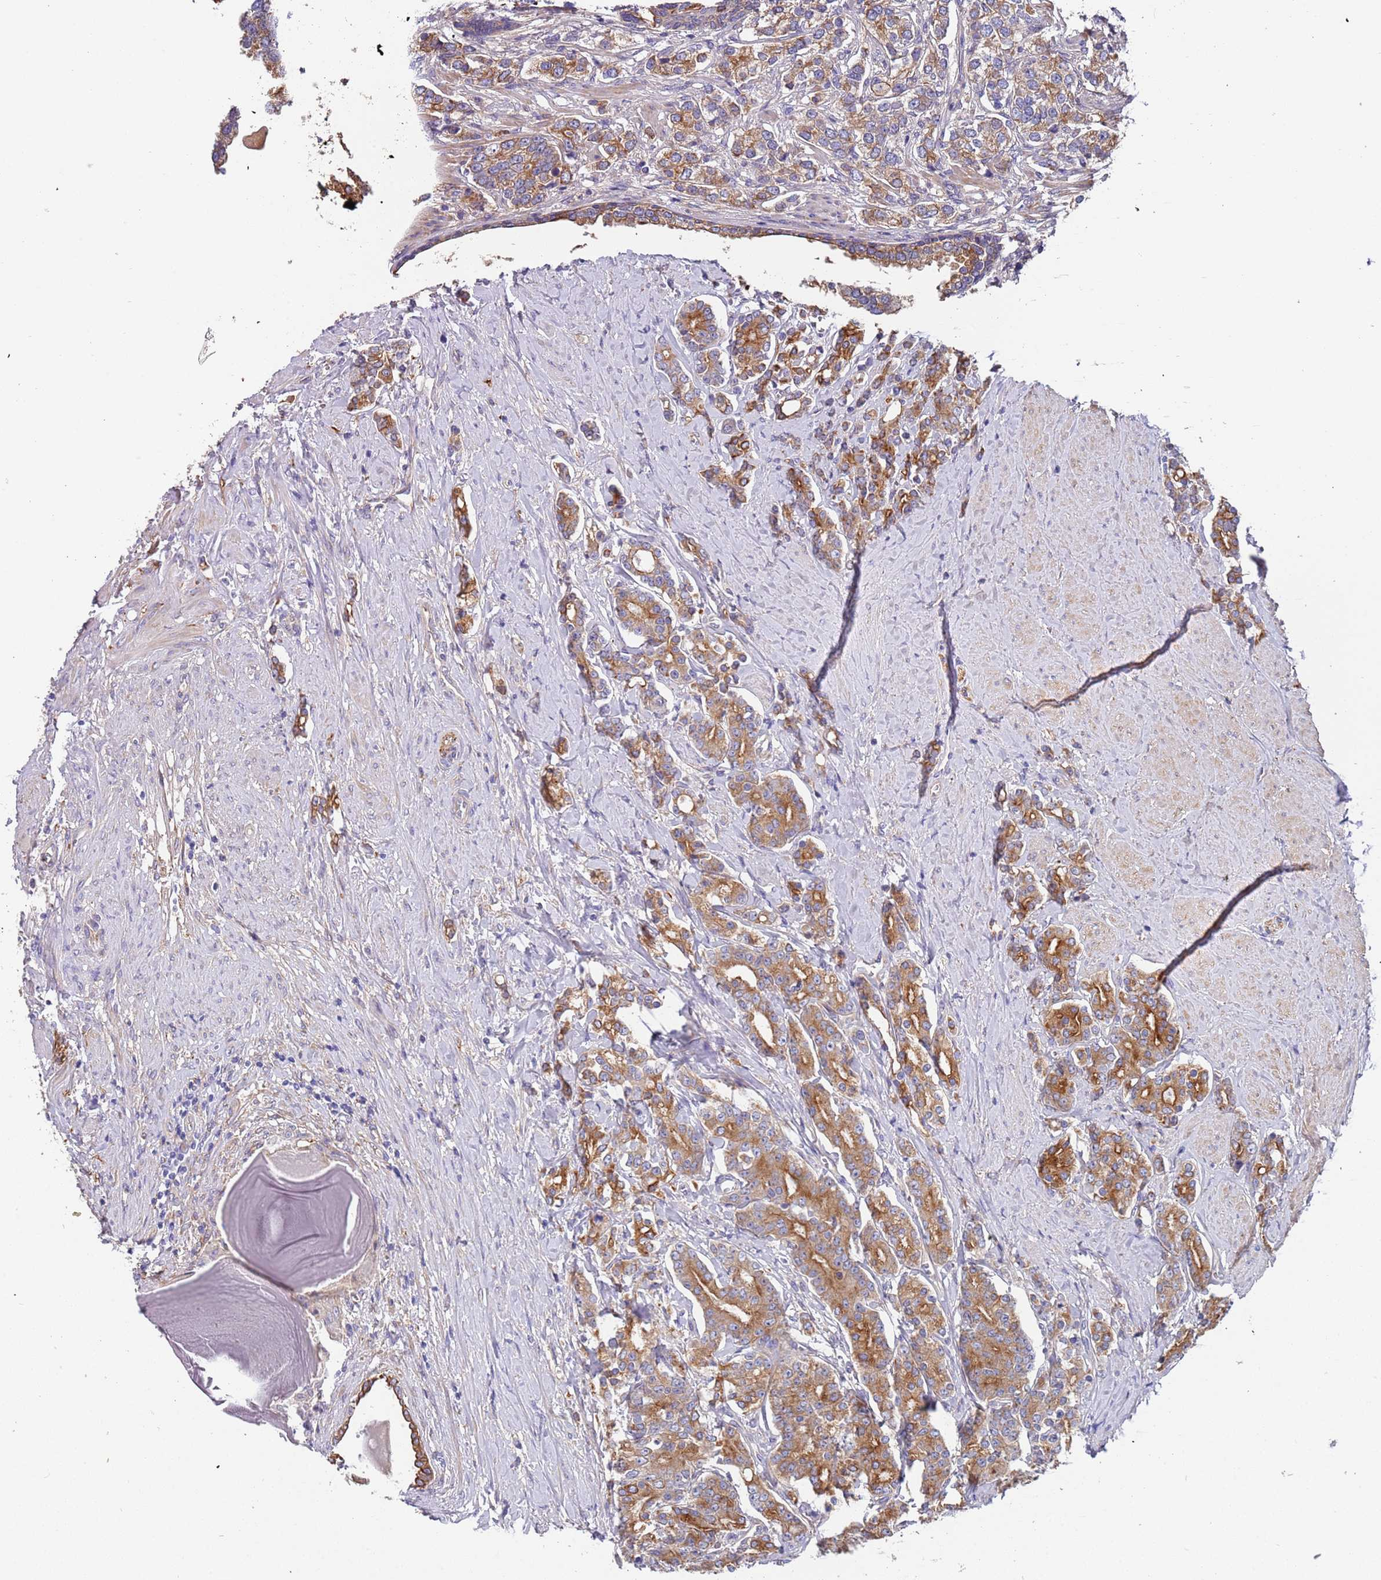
{"staining": {"intensity": "moderate", "quantity": ">75%", "location": "cytoplasmic/membranous"}, "tissue": "prostate cancer", "cell_type": "Tumor cells", "image_type": "cancer", "snomed": [{"axis": "morphology", "description": "Adenocarcinoma, High grade"}, {"axis": "topography", "description": "Prostate"}], "caption": "Adenocarcinoma (high-grade) (prostate) stained with DAB (3,3'-diaminobenzidine) immunohistochemistry shows medium levels of moderate cytoplasmic/membranous positivity in approximately >75% of tumor cells.", "gene": "LAMB4", "patient": {"sex": "male", "age": 62}}